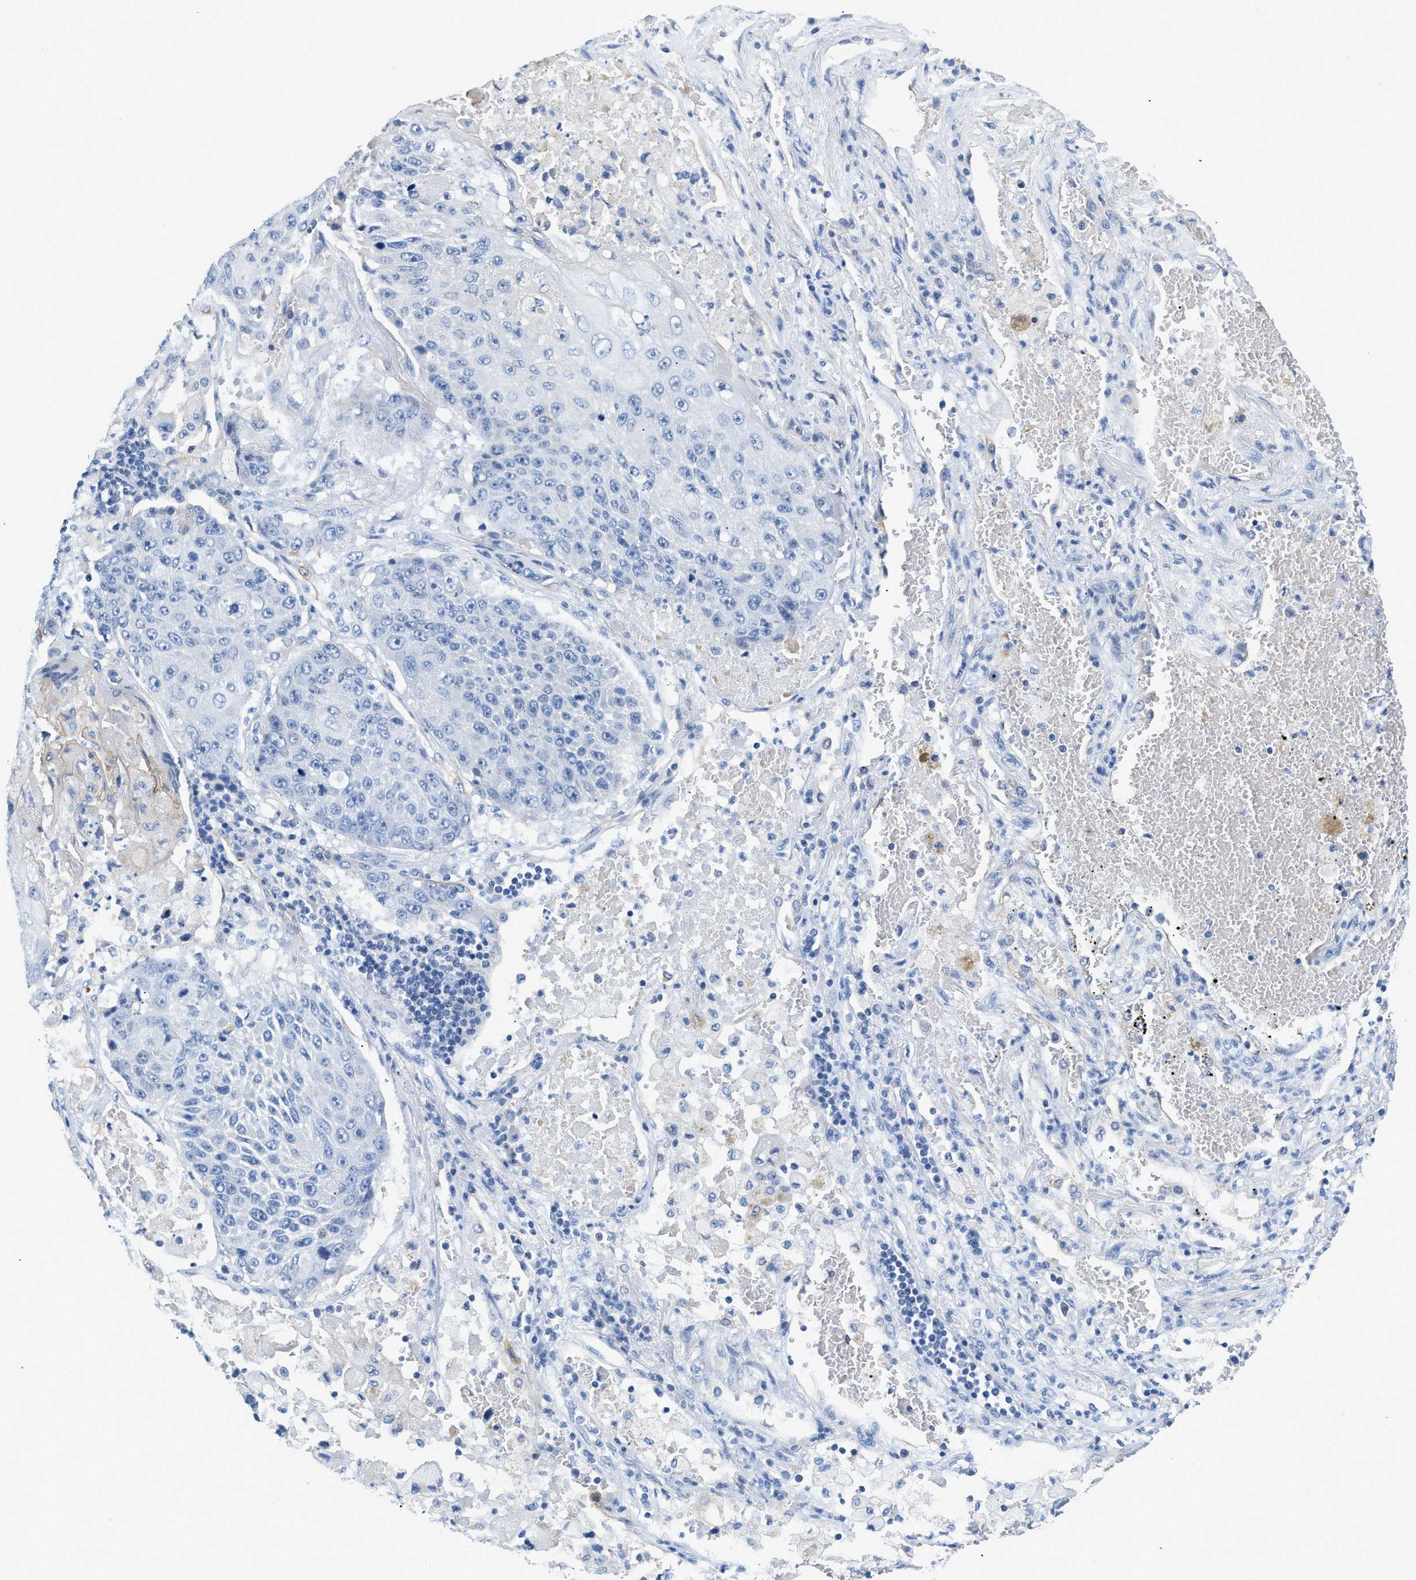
{"staining": {"intensity": "negative", "quantity": "none", "location": "none"}, "tissue": "lung cancer", "cell_type": "Tumor cells", "image_type": "cancer", "snomed": [{"axis": "morphology", "description": "Squamous cell carcinoma, NOS"}, {"axis": "topography", "description": "Lung"}], "caption": "Immunohistochemical staining of lung cancer exhibits no significant expression in tumor cells. (Stains: DAB IHC with hematoxylin counter stain, Microscopy: brightfield microscopy at high magnification).", "gene": "BPGM", "patient": {"sex": "male", "age": 61}}